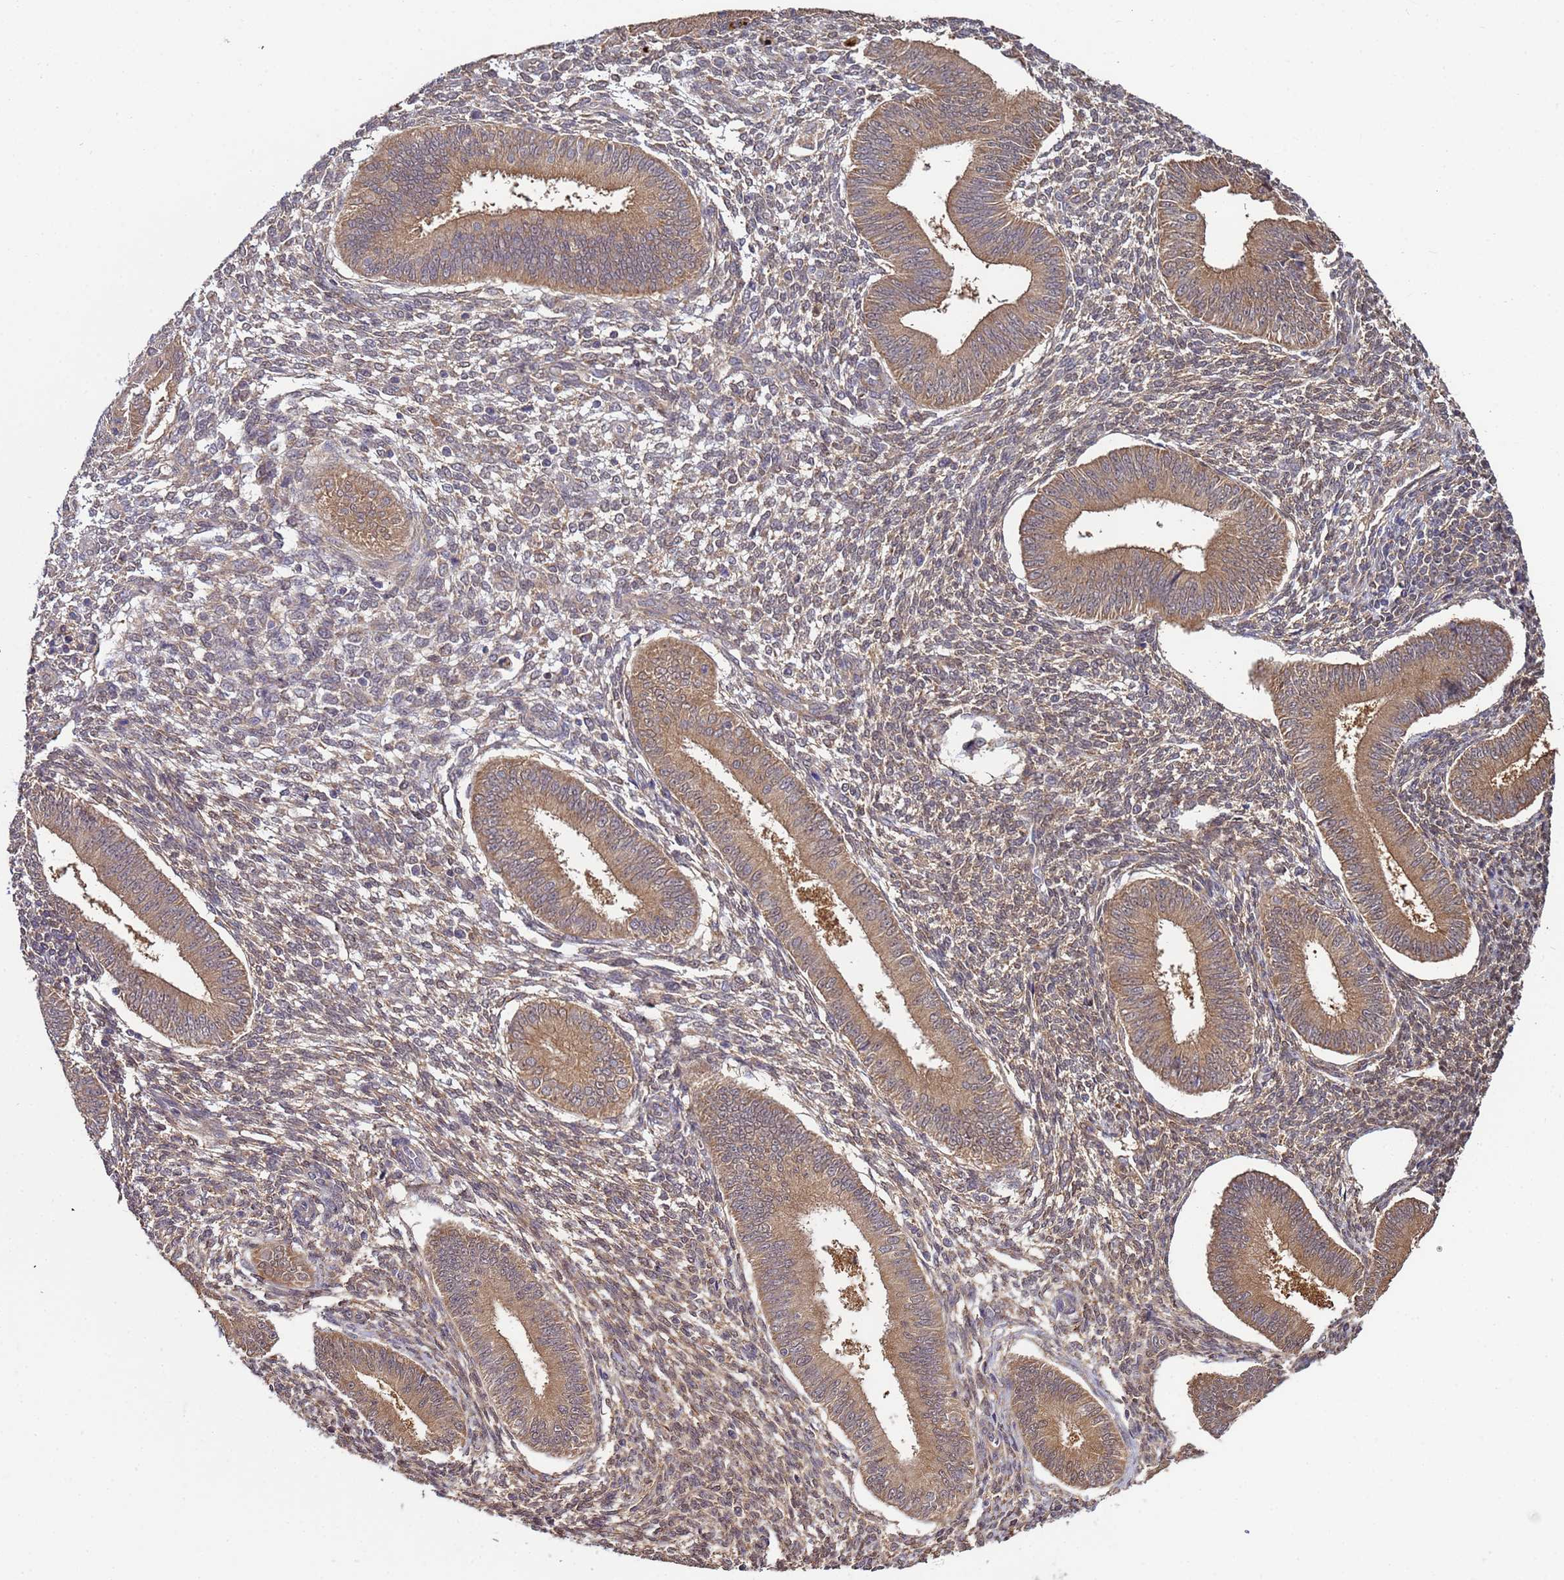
{"staining": {"intensity": "weak", "quantity": ">75%", "location": "cytoplasmic/membranous"}, "tissue": "endometrium", "cell_type": "Cells in endometrial stroma", "image_type": "normal", "snomed": [{"axis": "morphology", "description": "Normal tissue, NOS"}, {"axis": "topography", "description": "Uterus"}, {"axis": "topography", "description": "Endometrium"}], "caption": "Endometrium stained for a protein (brown) shows weak cytoplasmic/membranous positive expression in about >75% of cells in endometrial stroma.", "gene": "NAXE", "patient": {"sex": "female", "age": 48}}